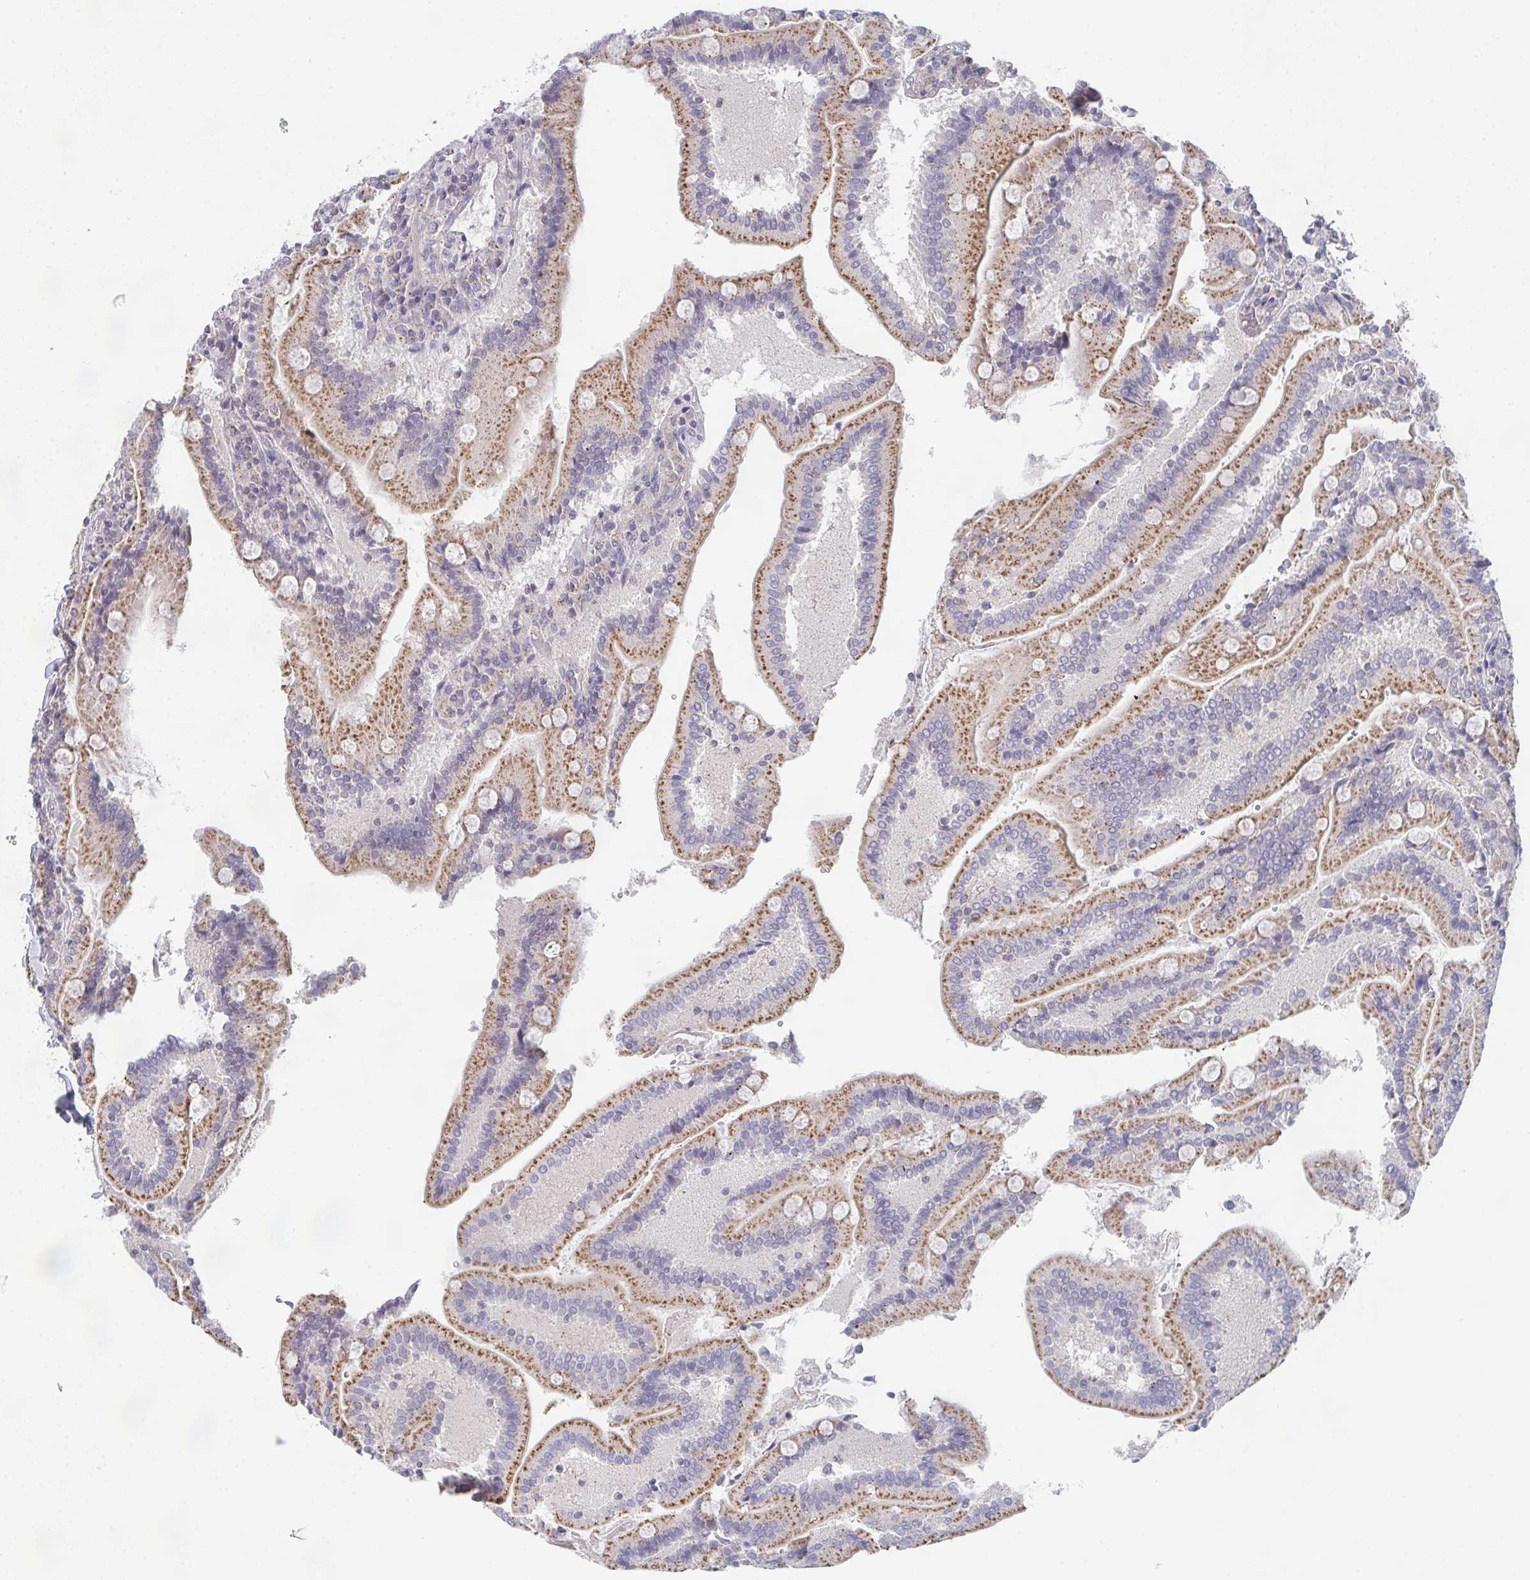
{"staining": {"intensity": "moderate", "quantity": ">75%", "location": "cytoplasmic/membranous"}, "tissue": "duodenum", "cell_type": "Glandular cells", "image_type": "normal", "snomed": [{"axis": "morphology", "description": "Normal tissue, NOS"}, {"axis": "topography", "description": "Duodenum"}], "caption": "High-magnification brightfield microscopy of normal duodenum stained with DAB (3,3'-diaminobenzidine) (brown) and counterstained with hematoxylin (blue). glandular cells exhibit moderate cytoplasmic/membranous staining is identified in about>75% of cells. The staining was performed using DAB (3,3'-diaminobenzidine) to visualize the protein expression in brown, while the nuclei were stained in blue with hematoxylin (Magnification: 20x).", "gene": "CHMP5", "patient": {"sex": "female", "age": 62}}